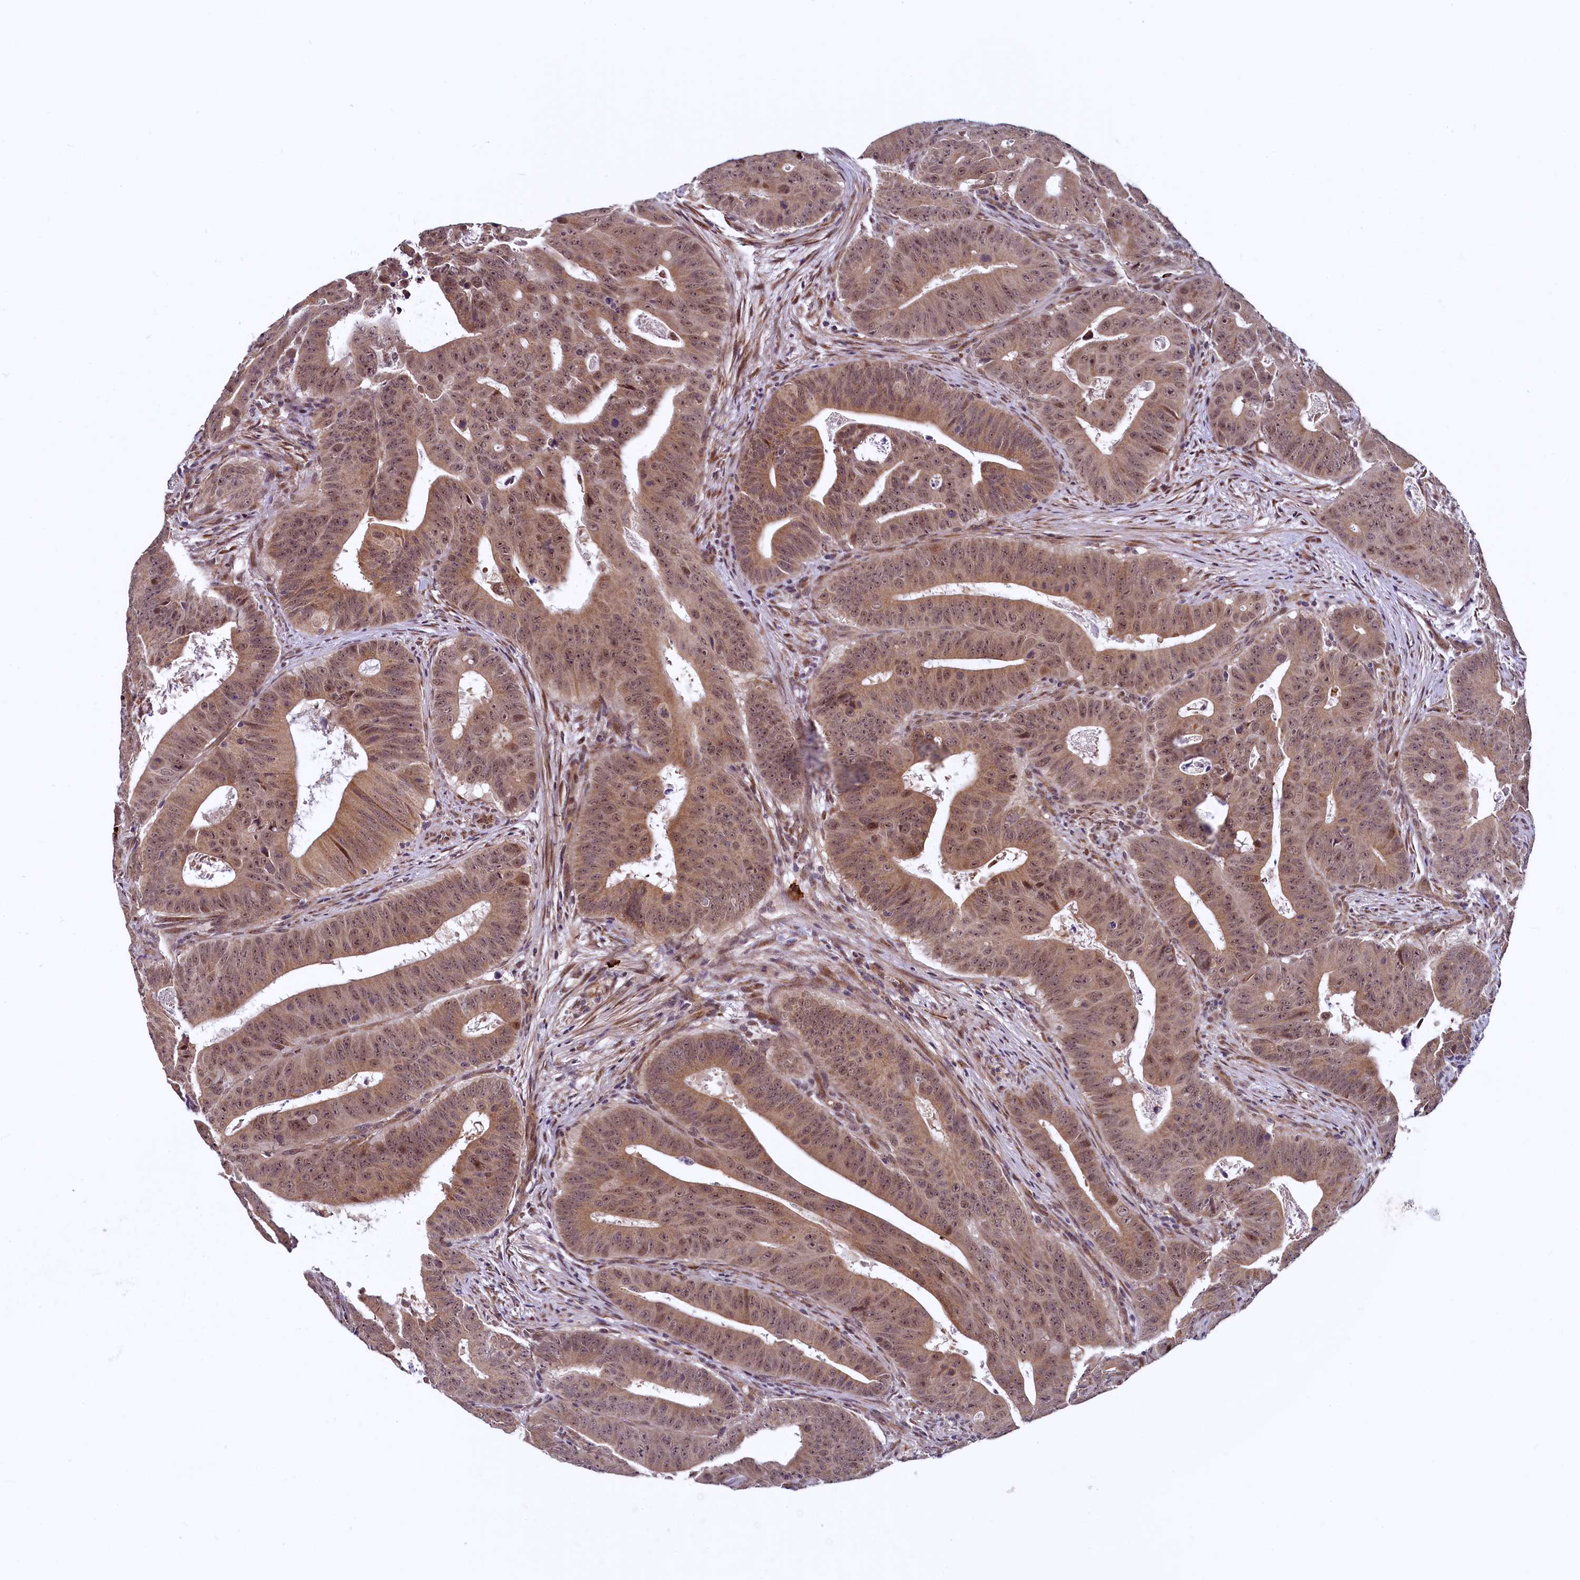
{"staining": {"intensity": "moderate", "quantity": ">75%", "location": "cytoplasmic/membranous,nuclear"}, "tissue": "colorectal cancer", "cell_type": "Tumor cells", "image_type": "cancer", "snomed": [{"axis": "morphology", "description": "Adenocarcinoma, NOS"}, {"axis": "topography", "description": "Rectum"}], "caption": "Colorectal adenocarcinoma stained with a protein marker displays moderate staining in tumor cells.", "gene": "RBFA", "patient": {"sex": "female", "age": 75}}